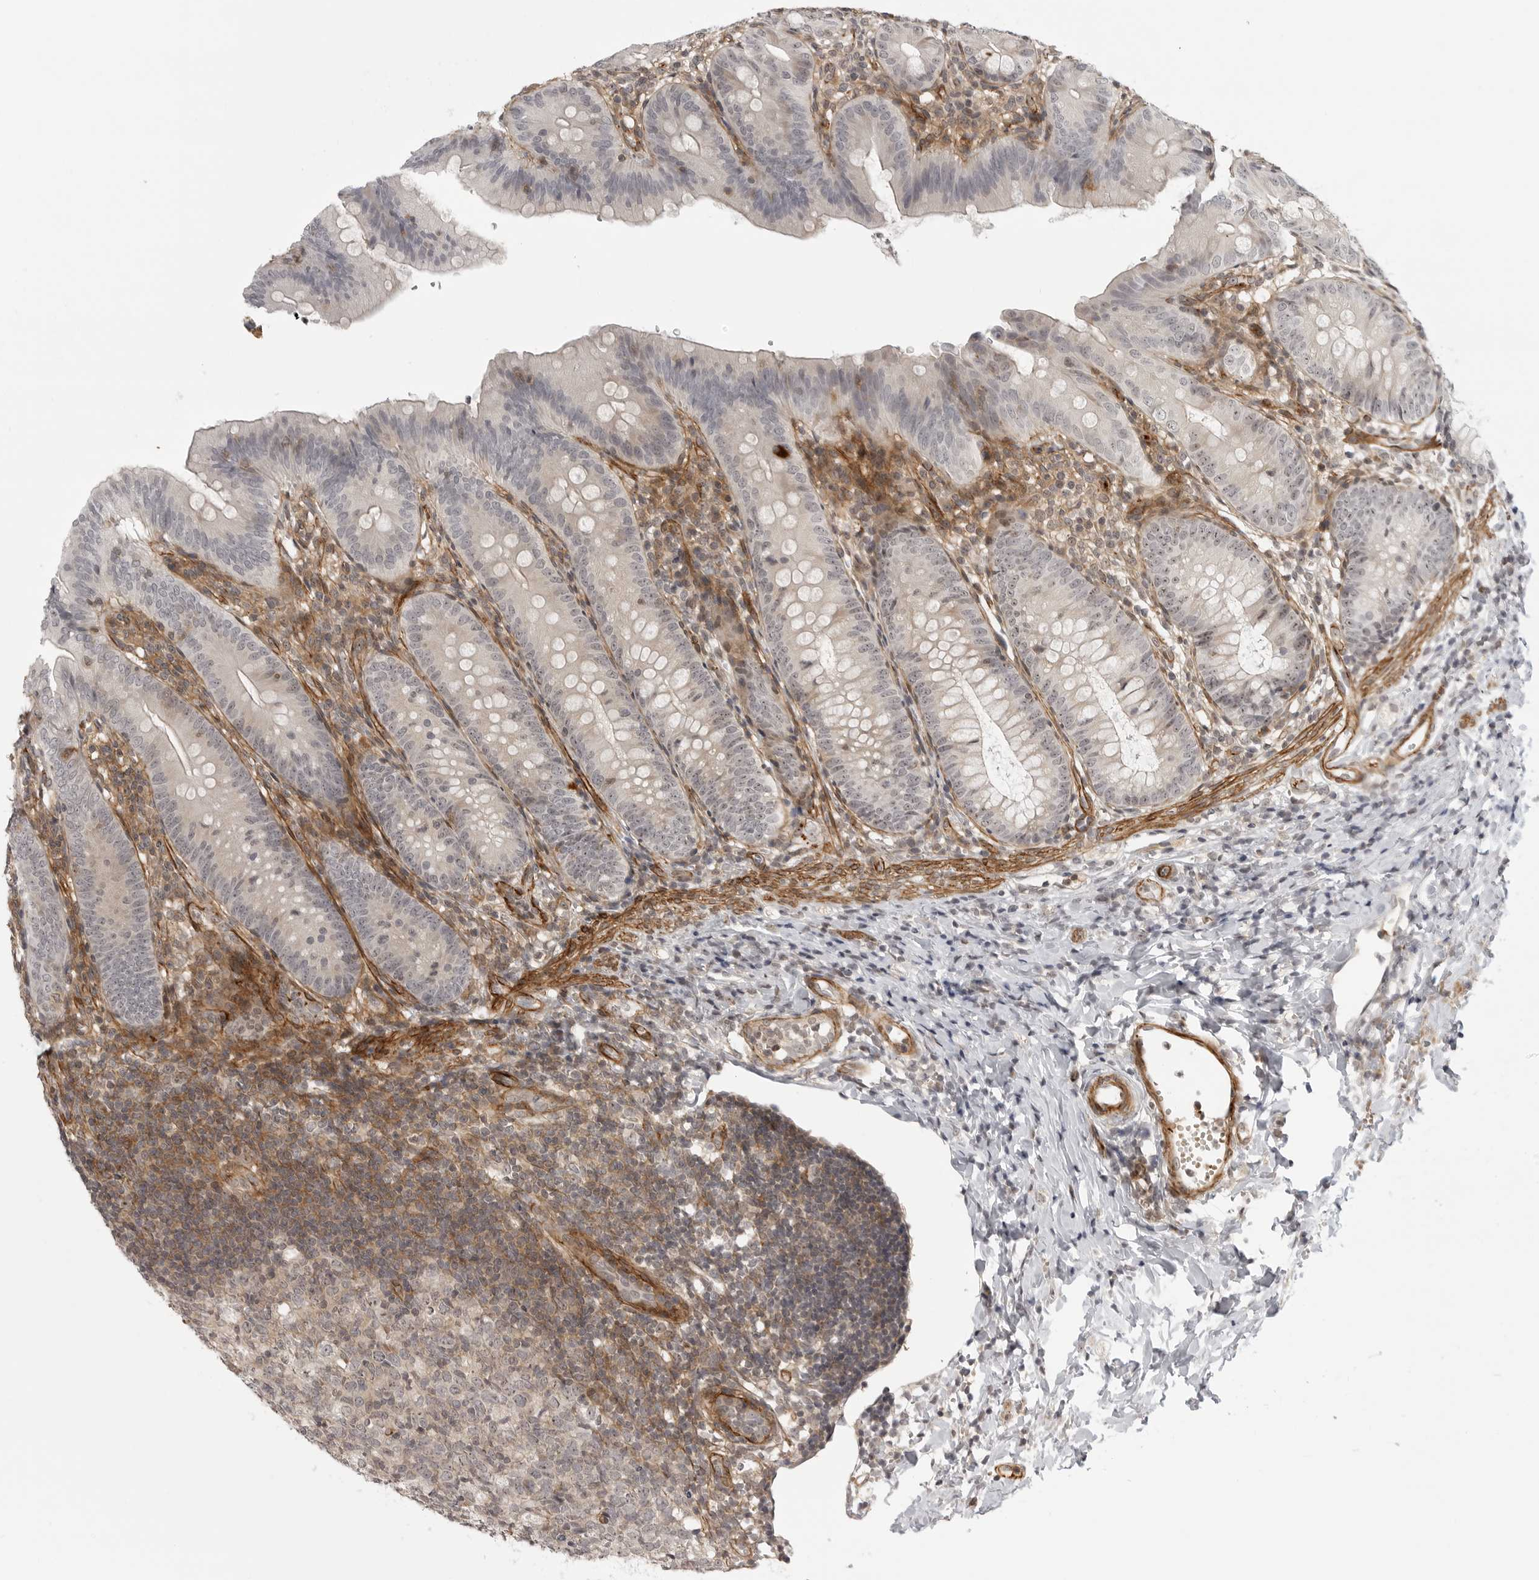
{"staining": {"intensity": "weak", "quantity": "25%-75%", "location": "nuclear"}, "tissue": "appendix", "cell_type": "Glandular cells", "image_type": "normal", "snomed": [{"axis": "morphology", "description": "Normal tissue, NOS"}, {"axis": "topography", "description": "Appendix"}], "caption": "An IHC histopathology image of unremarkable tissue is shown. Protein staining in brown highlights weak nuclear positivity in appendix within glandular cells.", "gene": "TUT4", "patient": {"sex": "male", "age": 1}}